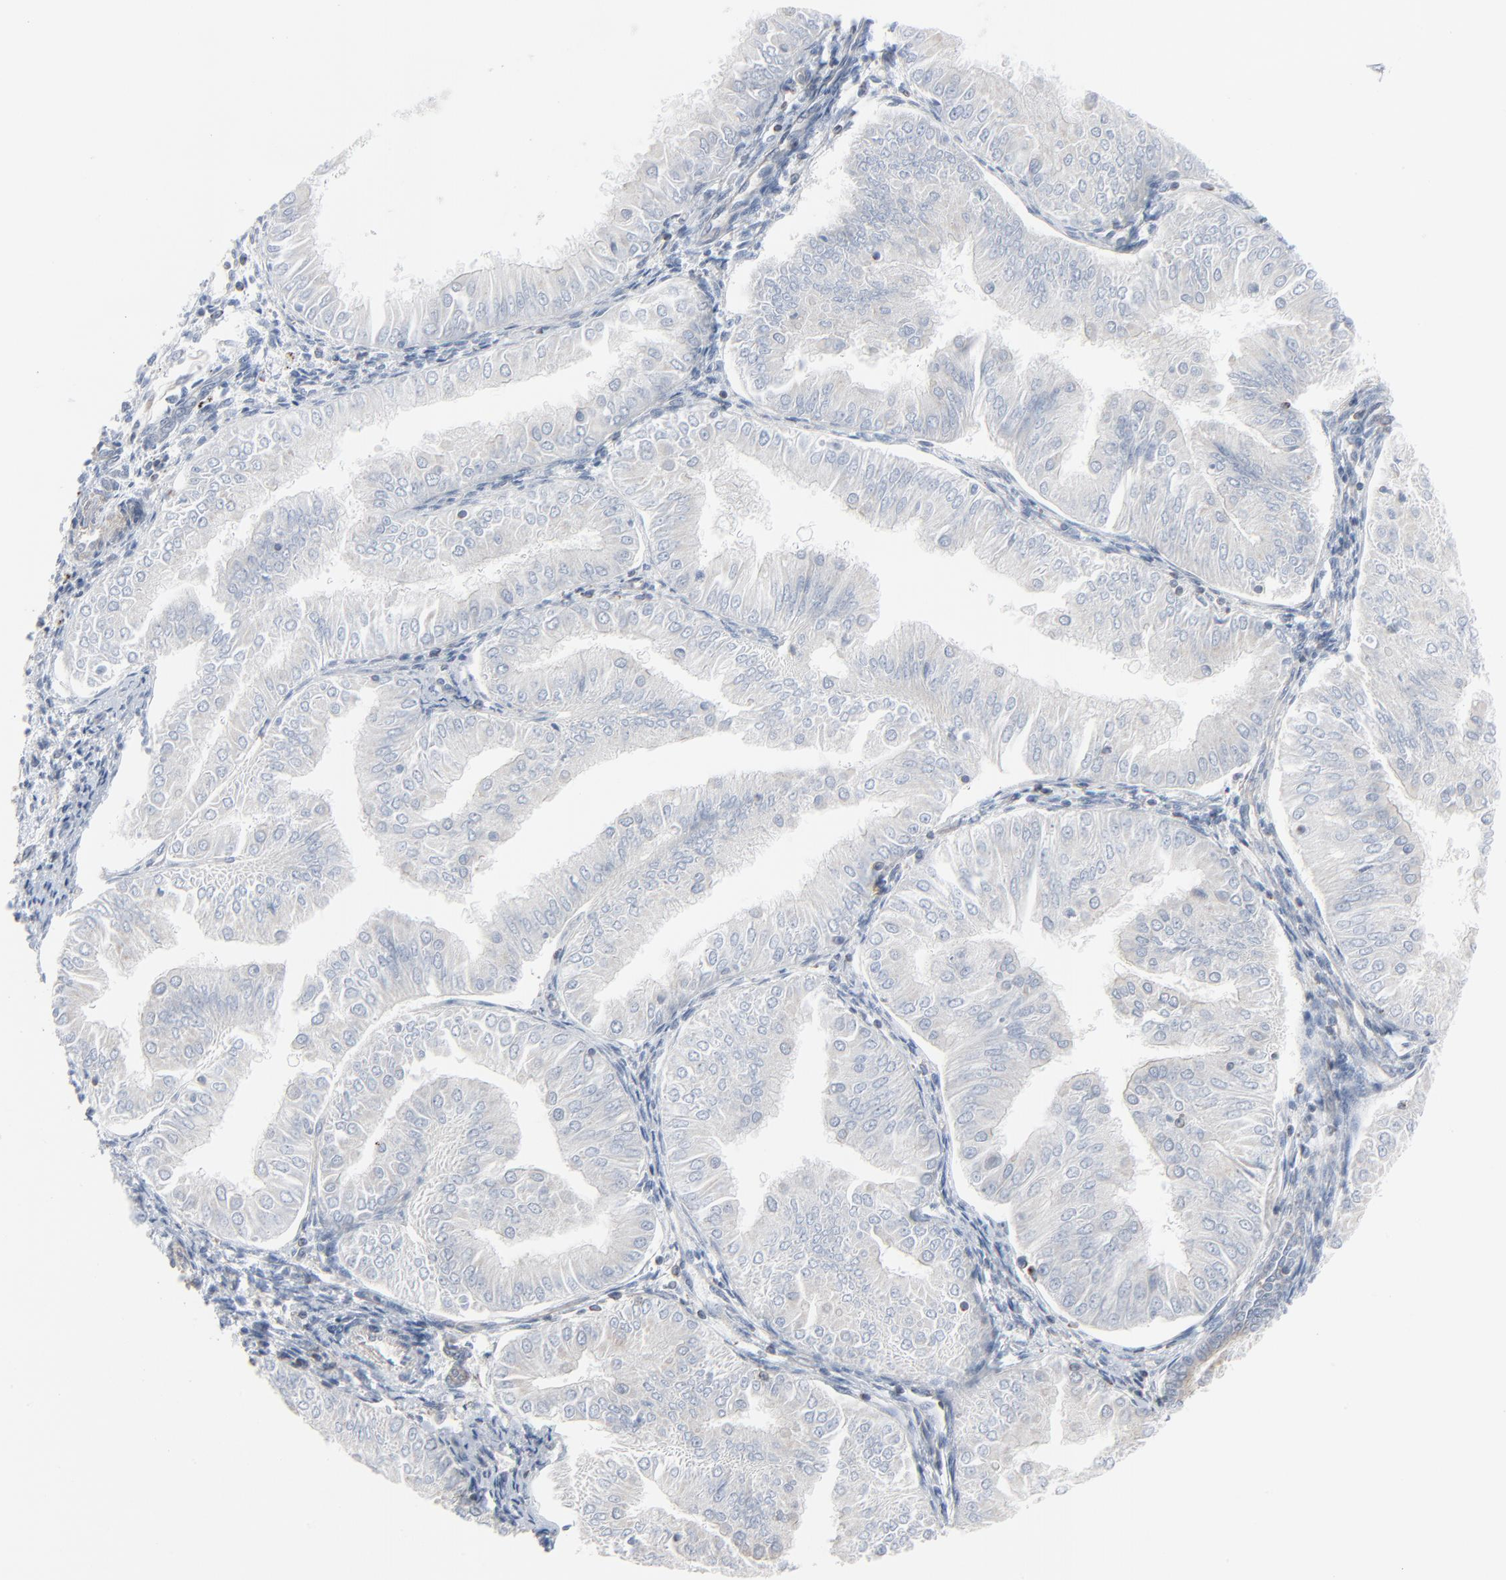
{"staining": {"intensity": "negative", "quantity": "none", "location": "none"}, "tissue": "endometrial cancer", "cell_type": "Tumor cells", "image_type": "cancer", "snomed": [{"axis": "morphology", "description": "Adenocarcinoma, NOS"}, {"axis": "topography", "description": "Endometrium"}], "caption": "A high-resolution photomicrograph shows IHC staining of endometrial adenocarcinoma, which reveals no significant positivity in tumor cells.", "gene": "OPTN", "patient": {"sex": "female", "age": 53}}